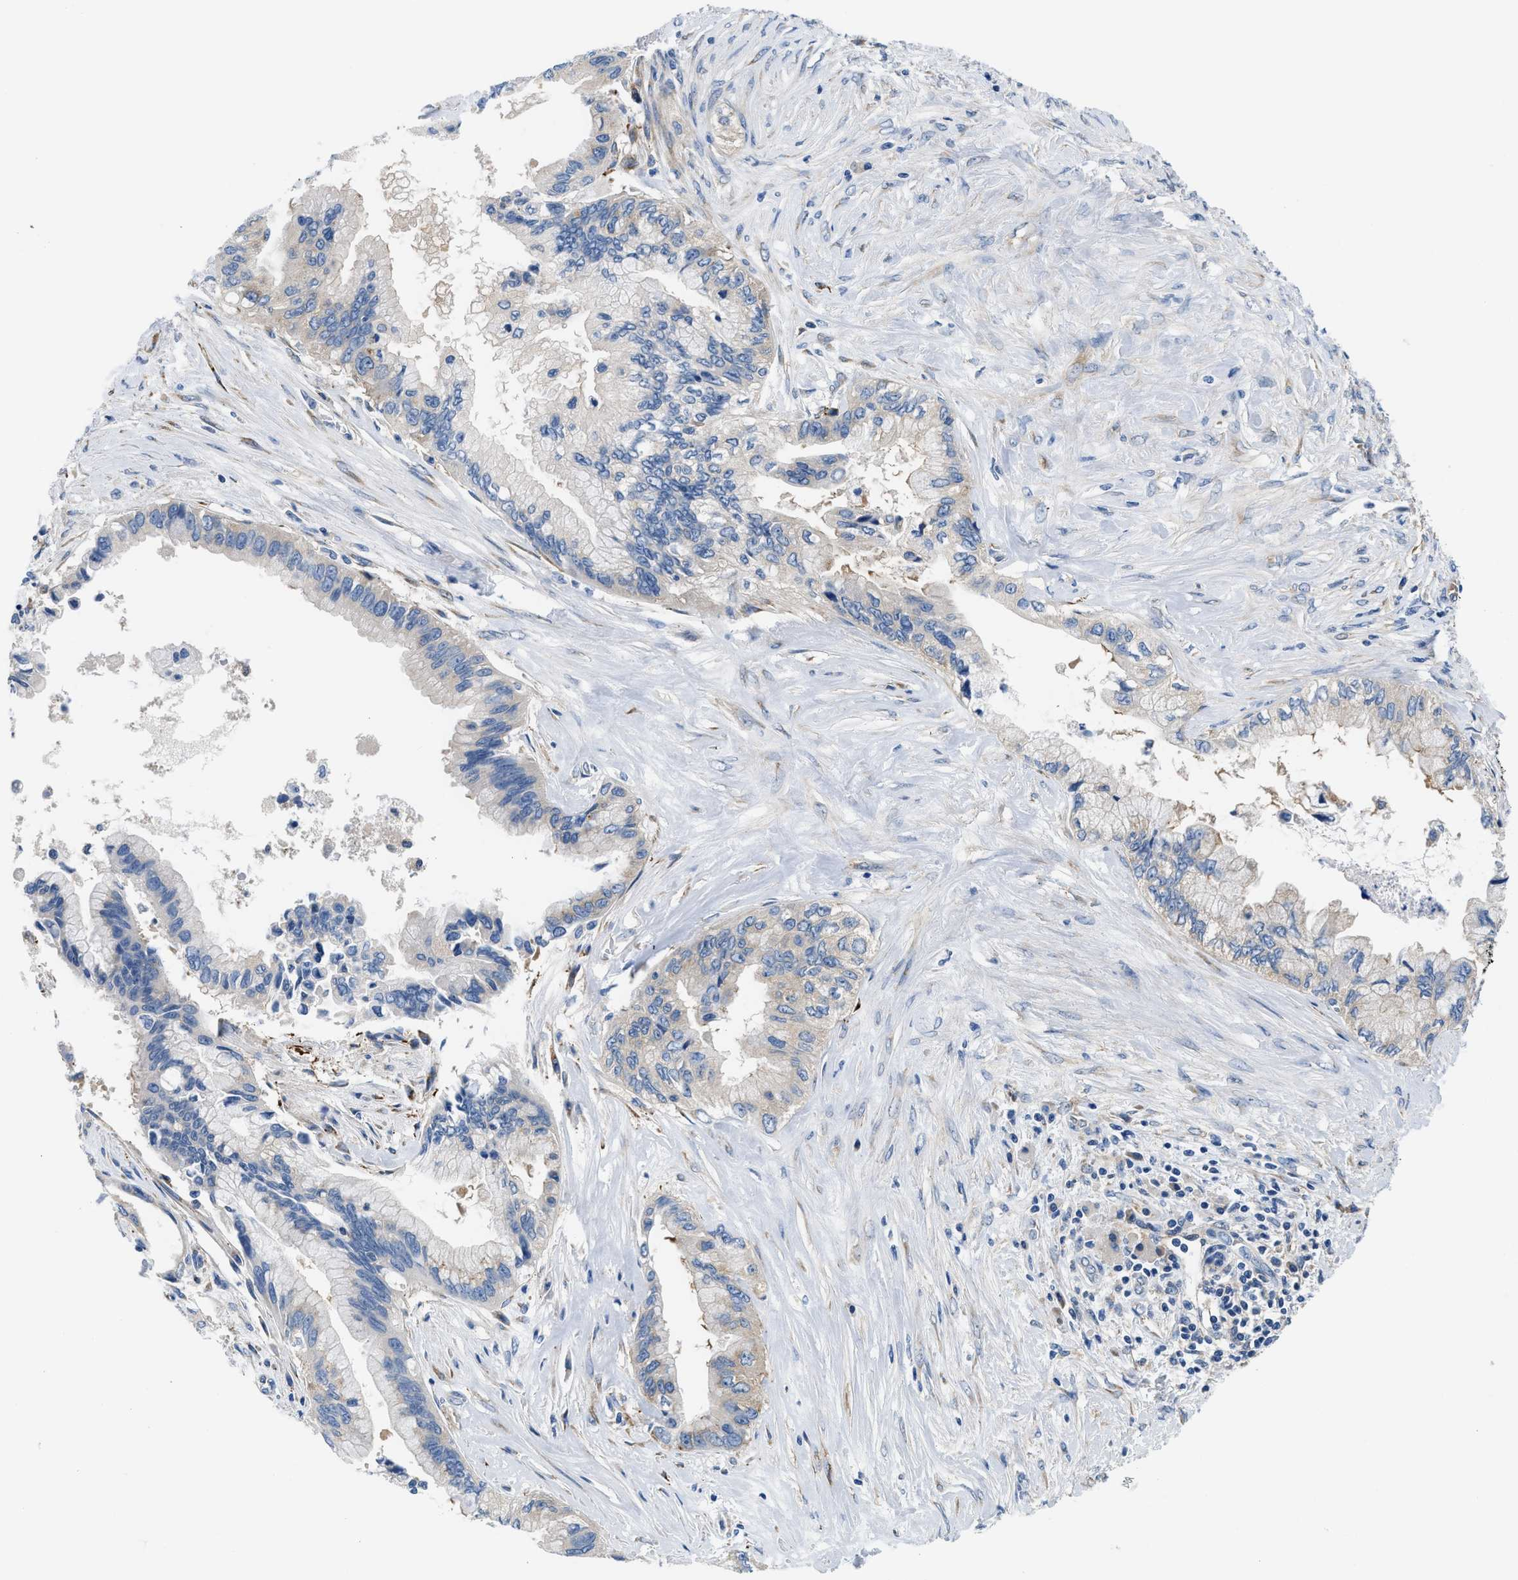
{"staining": {"intensity": "weak", "quantity": "<25%", "location": "cytoplasmic/membranous"}, "tissue": "pancreatic cancer", "cell_type": "Tumor cells", "image_type": "cancer", "snomed": [{"axis": "morphology", "description": "Adenocarcinoma, NOS"}, {"axis": "topography", "description": "Pancreas"}], "caption": "Pancreatic cancer (adenocarcinoma) stained for a protein using immunohistochemistry (IHC) exhibits no positivity tumor cells.", "gene": "BNC2", "patient": {"sex": "female", "age": 73}}